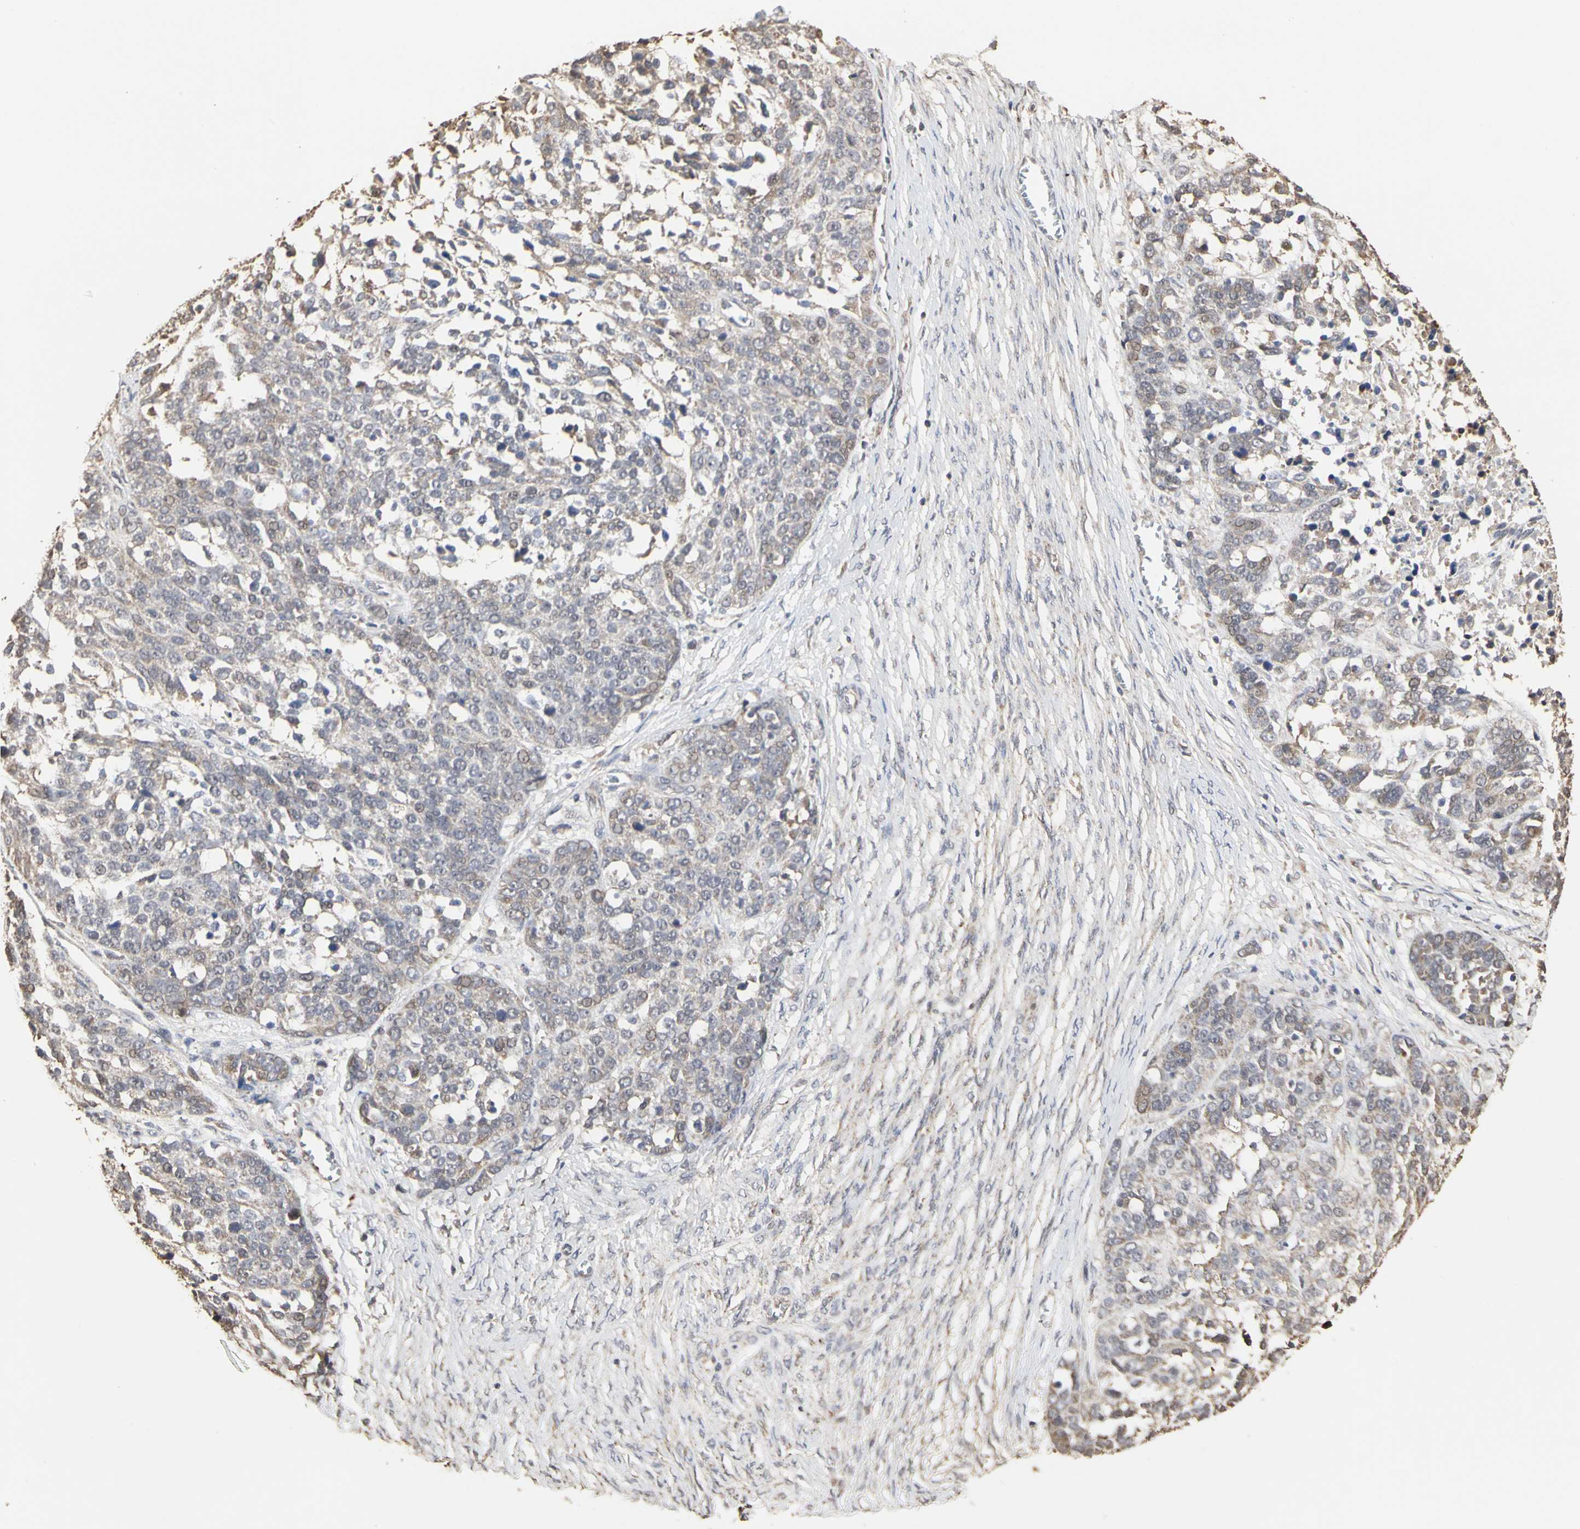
{"staining": {"intensity": "weak", "quantity": ">75%", "location": "cytoplasmic/membranous"}, "tissue": "ovarian cancer", "cell_type": "Tumor cells", "image_type": "cancer", "snomed": [{"axis": "morphology", "description": "Cystadenocarcinoma, serous, NOS"}, {"axis": "topography", "description": "Ovary"}], "caption": "Serous cystadenocarcinoma (ovarian) was stained to show a protein in brown. There is low levels of weak cytoplasmic/membranous positivity in approximately >75% of tumor cells.", "gene": "TAOK1", "patient": {"sex": "female", "age": 44}}